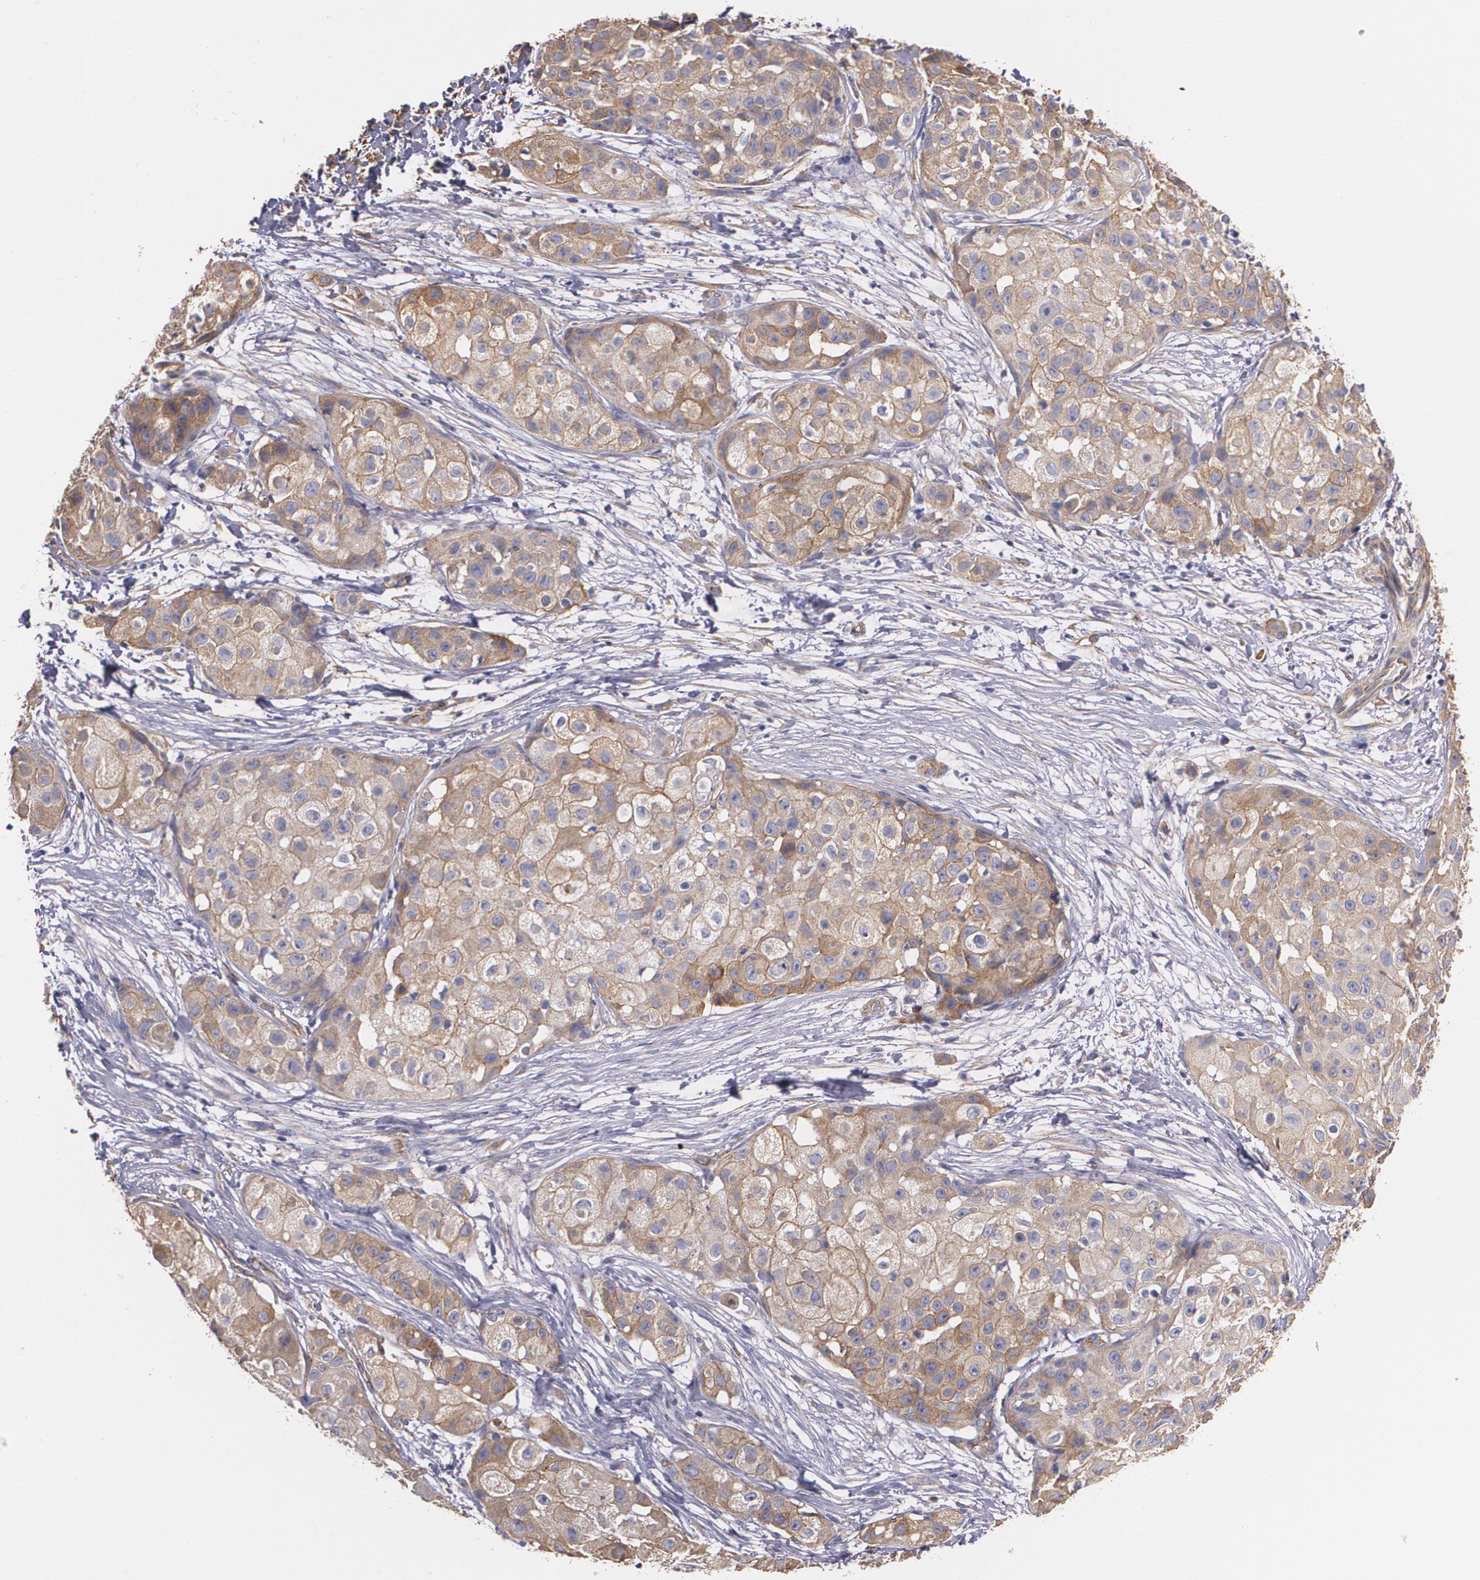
{"staining": {"intensity": "moderate", "quantity": ">75%", "location": "cytoplasmic/membranous"}, "tissue": "skin cancer", "cell_type": "Tumor cells", "image_type": "cancer", "snomed": [{"axis": "morphology", "description": "Squamous cell carcinoma, NOS"}, {"axis": "topography", "description": "Skin"}], "caption": "Moderate cytoplasmic/membranous expression is appreciated in approximately >75% of tumor cells in skin cancer (squamous cell carcinoma). The protein is shown in brown color, while the nuclei are stained blue.", "gene": "TJP1", "patient": {"sex": "female", "age": 57}}